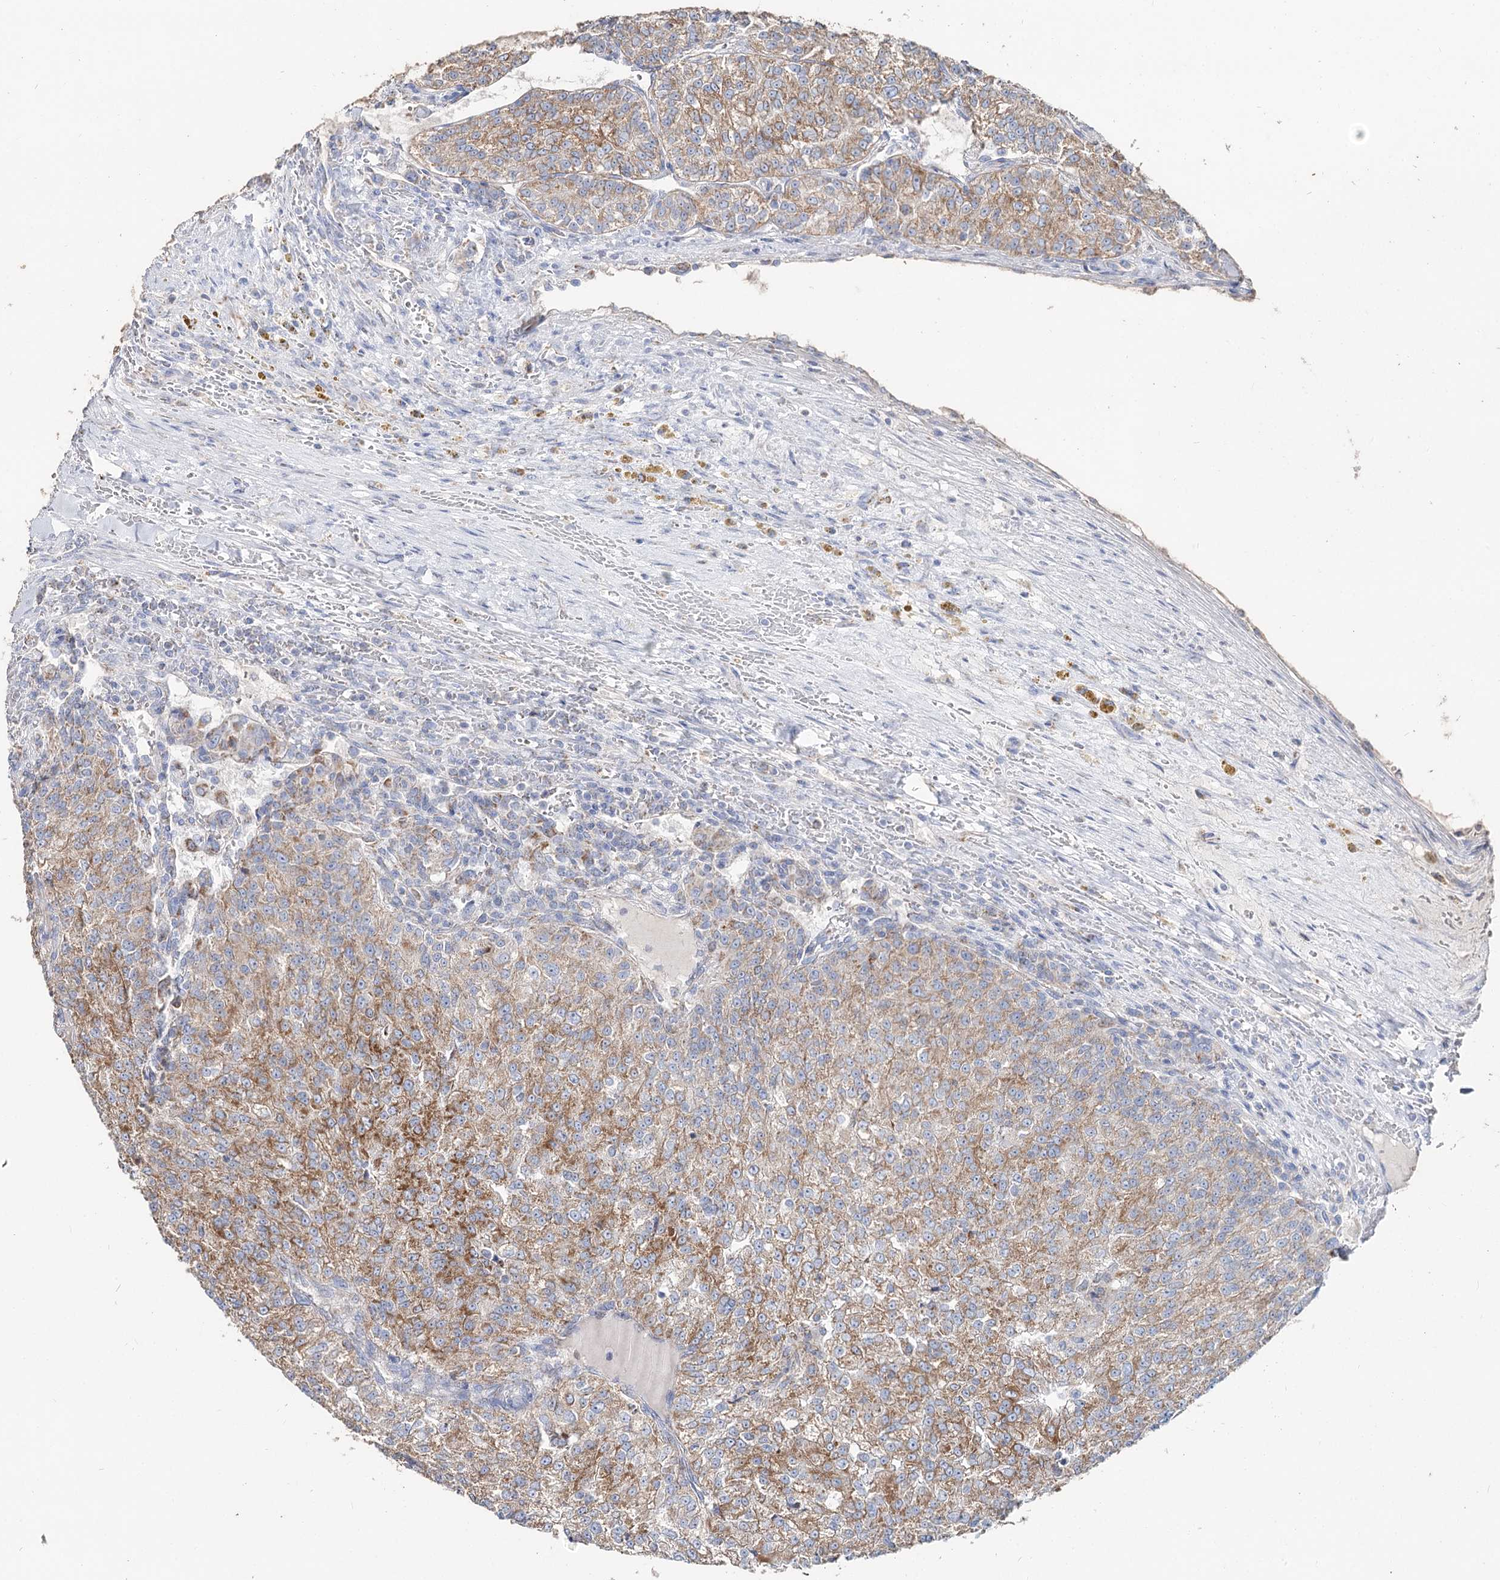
{"staining": {"intensity": "strong", "quantity": "25%-75%", "location": "cytoplasmic/membranous"}, "tissue": "renal cancer", "cell_type": "Tumor cells", "image_type": "cancer", "snomed": [{"axis": "morphology", "description": "Adenocarcinoma, NOS"}, {"axis": "topography", "description": "Kidney"}], "caption": "A micrograph of human renal cancer stained for a protein reveals strong cytoplasmic/membranous brown staining in tumor cells. (IHC, brightfield microscopy, high magnification).", "gene": "MCCC2", "patient": {"sex": "female", "age": 63}}